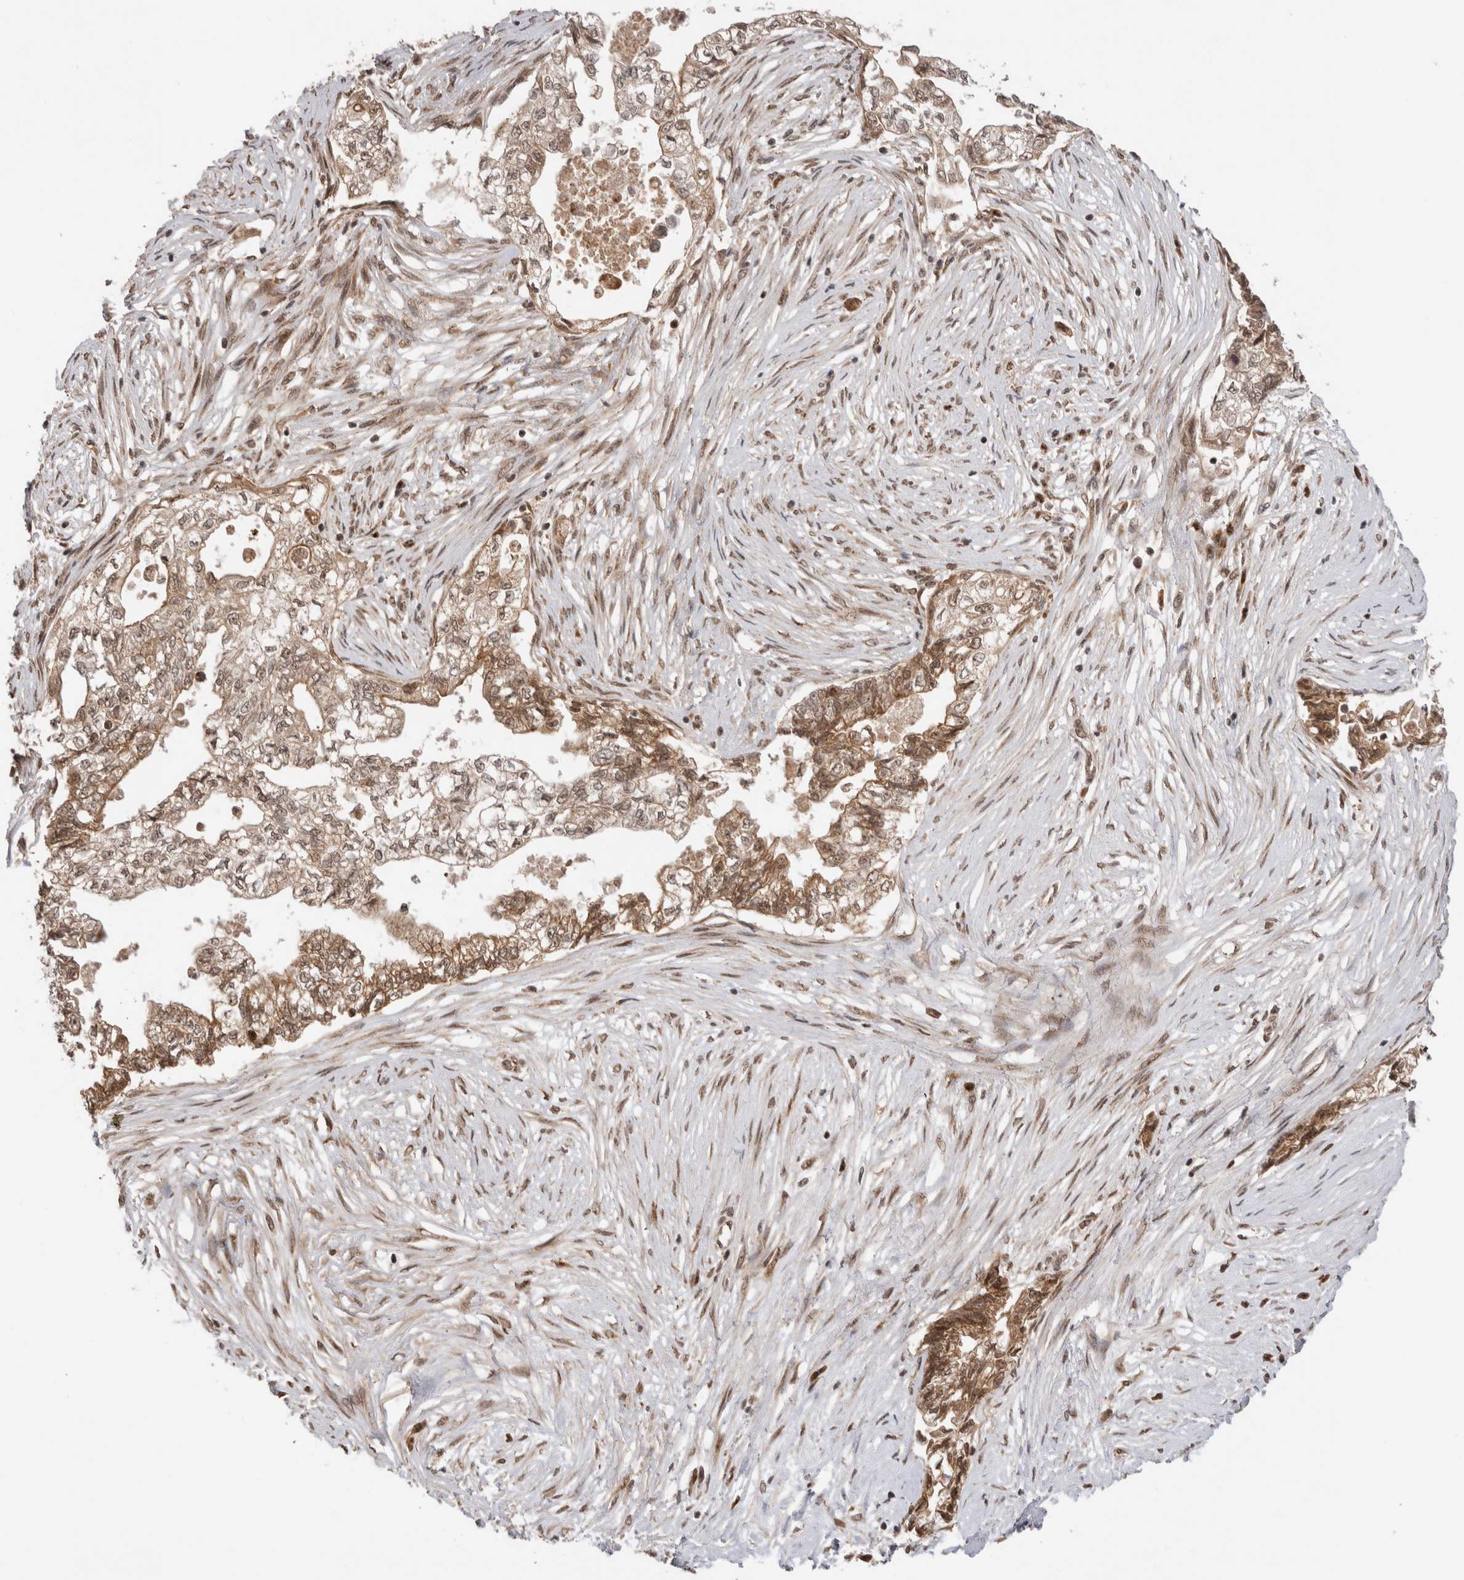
{"staining": {"intensity": "moderate", "quantity": ">75%", "location": "cytoplasmic/membranous,nuclear"}, "tissue": "pancreatic cancer", "cell_type": "Tumor cells", "image_type": "cancer", "snomed": [{"axis": "morphology", "description": "Adenocarcinoma, NOS"}, {"axis": "topography", "description": "Pancreas"}], "caption": "Protein expression analysis of adenocarcinoma (pancreatic) exhibits moderate cytoplasmic/membranous and nuclear expression in about >75% of tumor cells.", "gene": "TMEM65", "patient": {"sex": "male", "age": 72}}